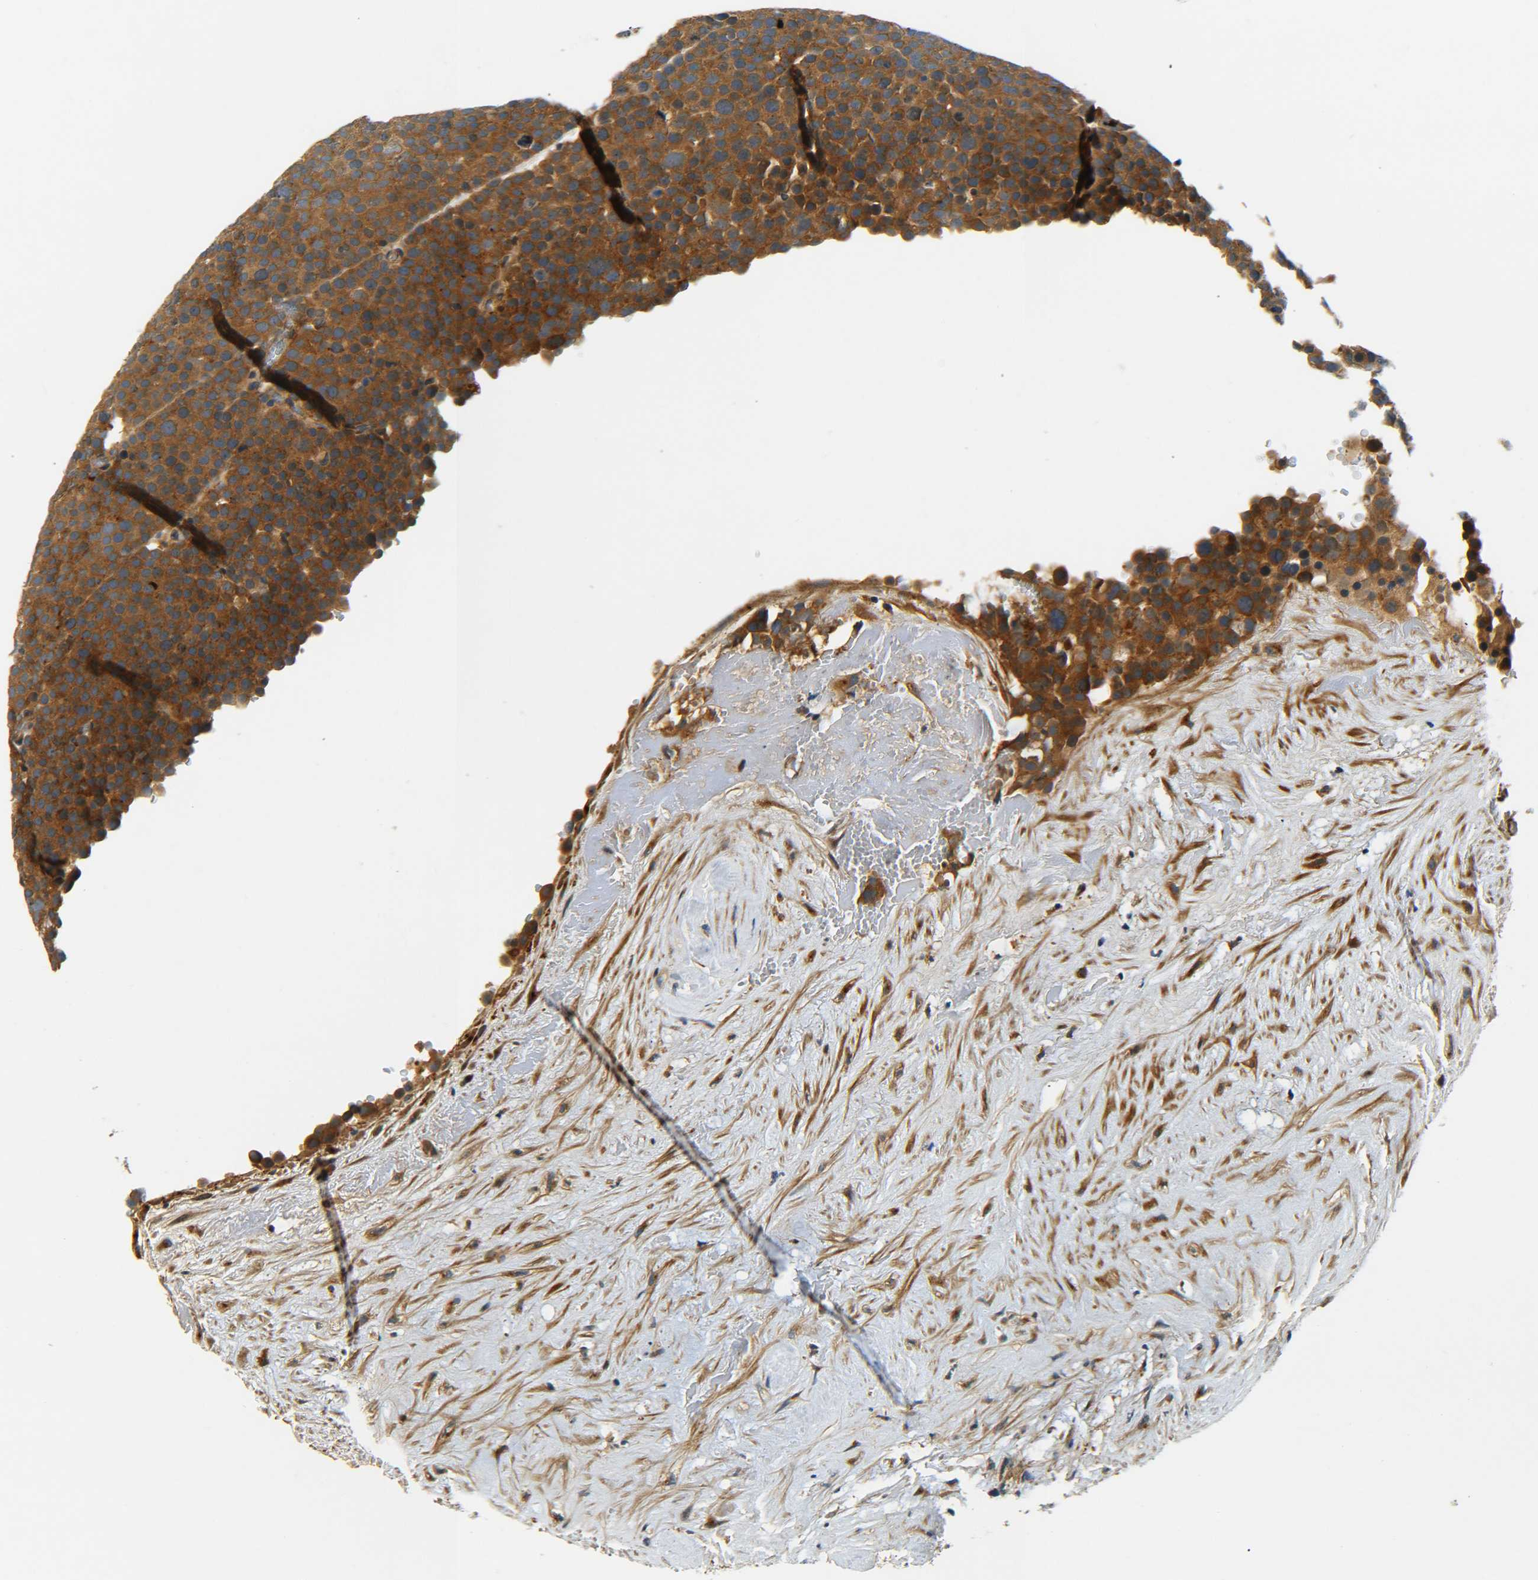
{"staining": {"intensity": "moderate", "quantity": ">75%", "location": "cytoplasmic/membranous"}, "tissue": "testis cancer", "cell_type": "Tumor cells", "image_type": "cancer", "snomed": [{"axis": "morphology", "description": "Seminoma, NOS"}, {"axis": "topography", "description": "Testis"}], "caption": "Tumor cells demonstrate medium levels of moderate cytoplasmic/membranous expression in approximately >75% of cells in human testis seminoma.", "gene": "LRCH3", "patient": {"sex": "male", "age": 71}}